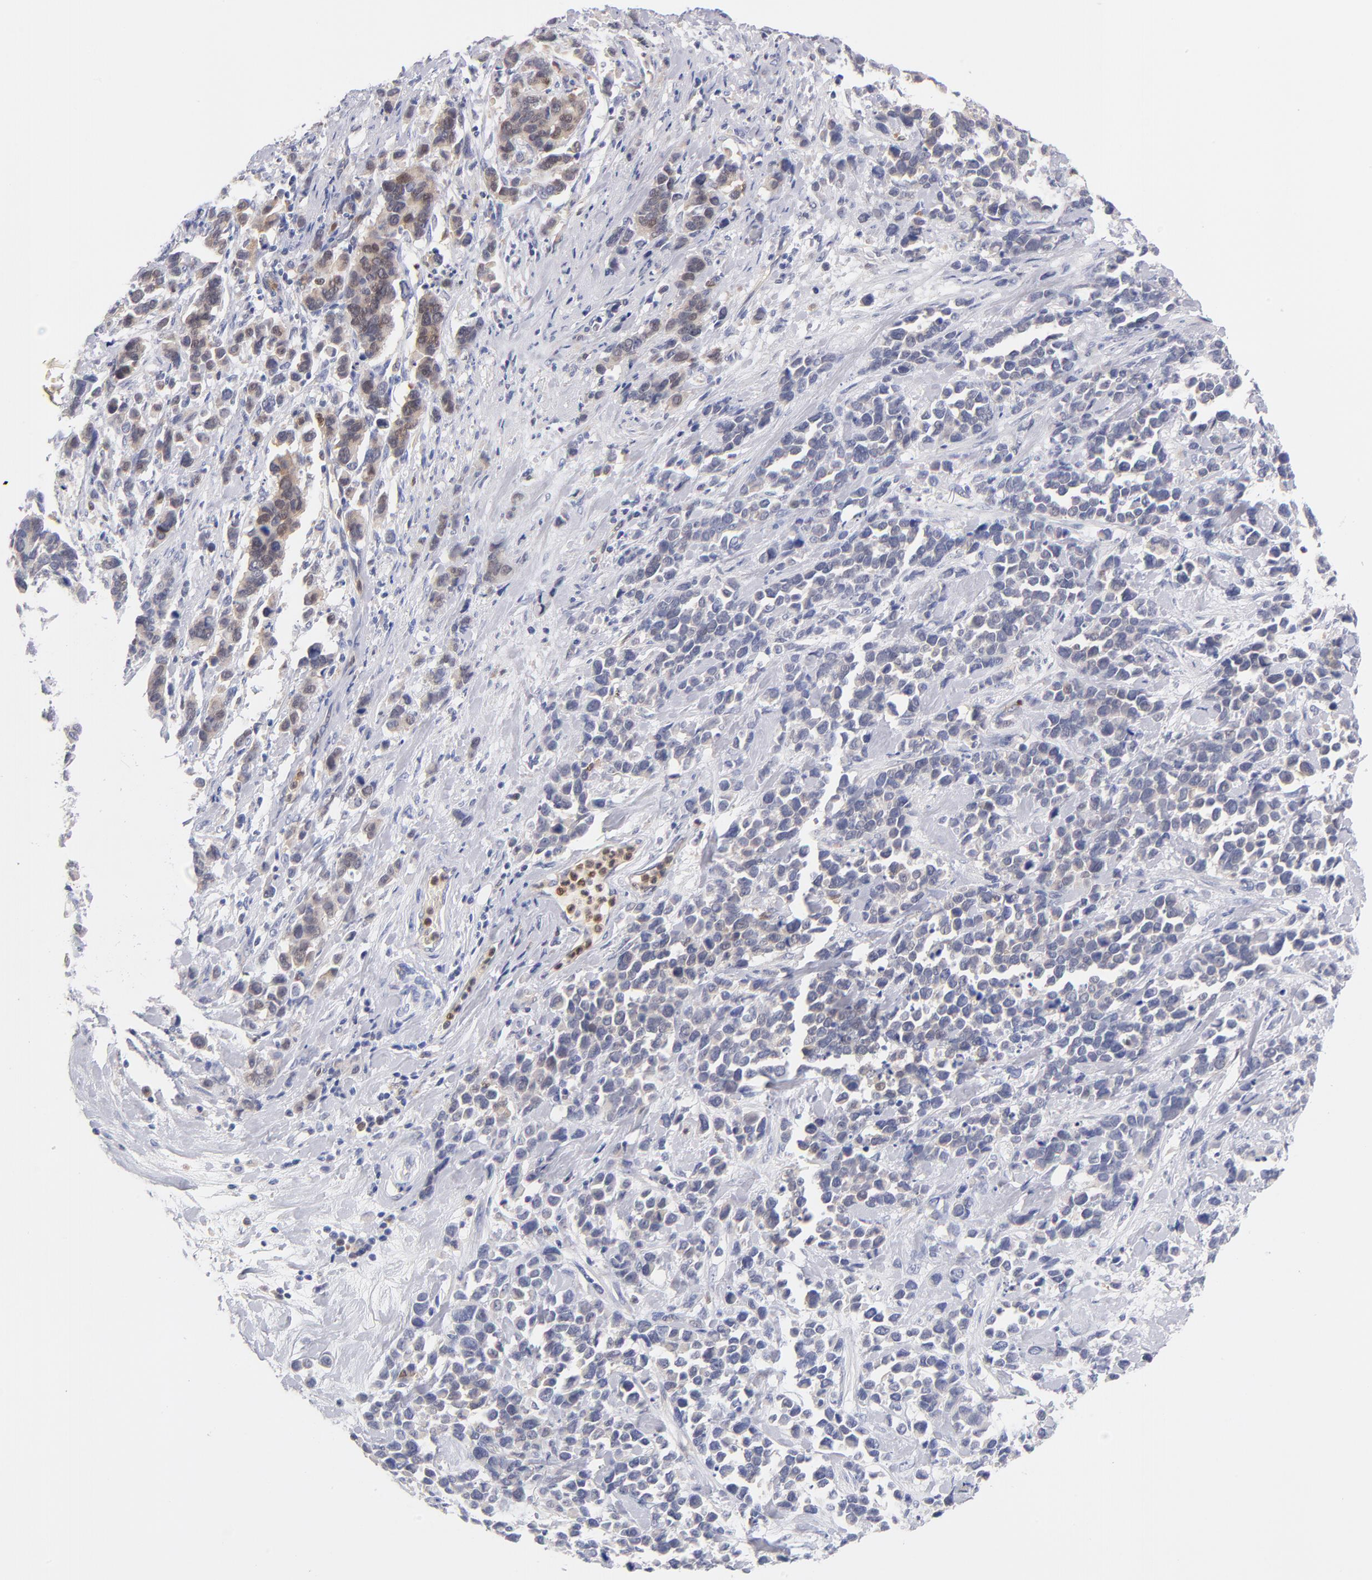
{"staining": {"intensity": "weak", "quantity": "25%-75%", "location": "cytoplasmic/membranous"}, "tissue": "stomach cancer", "cell_type": "Tumor cells", "image_type": "cancer", "snomed": [{"axis": "morphology", "description": "Adenocarcinoma, NOS"}, {"axis": "topography", "description": "Stomach, upper"}], "caption": "IHC of stomach cancer (adenocarcinoma) demonstrates low levels of weak cytoplasmic/membranous expression in approximately 25%-75% of tumor cells. (brown staining indicates protein expression, while blue staining denotes nuclei).", "gene": "BID", "patient": {"sex": "male", "age": 71}}